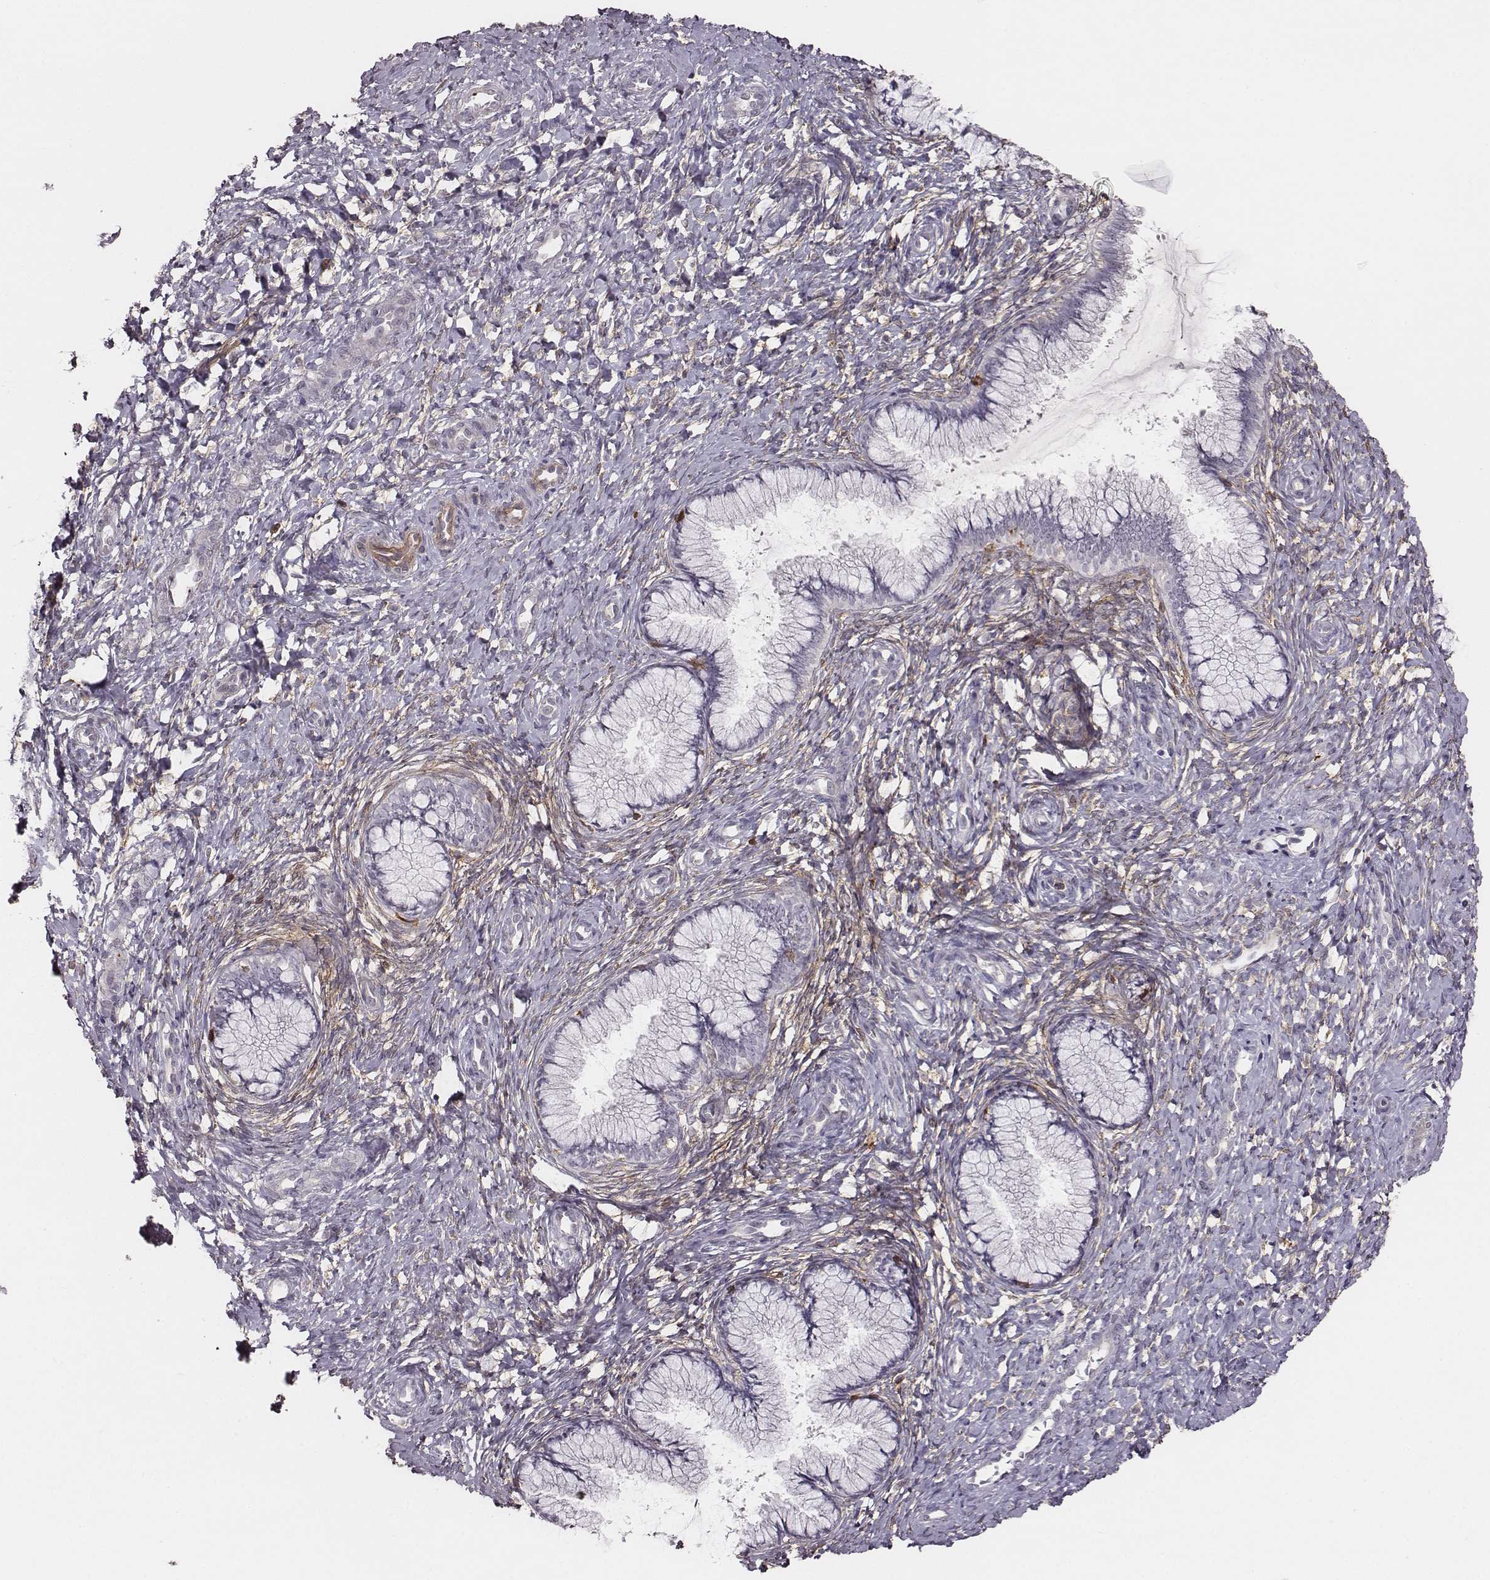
{"staining": {"intensity": "negative", "quantity": "none", "location": "none"}, "tissue": "cervix", "cell_type": "Glandular cells", "image_type": "normal", "snomed": [{"axis": "morphology", "description": "Normal tissue, NOS"}, {"axis": "topography", "description": "Cervix"}], "caption": "This photomicrograph is of unremarkable cervix stained with immunohistochemistry (IHC) to label a protein in brown with the nuclei are counter-stained blue. There is no expression in glandular cells.", "gene": "ZYX", "patient": {"sex": "female", "age": 37}}